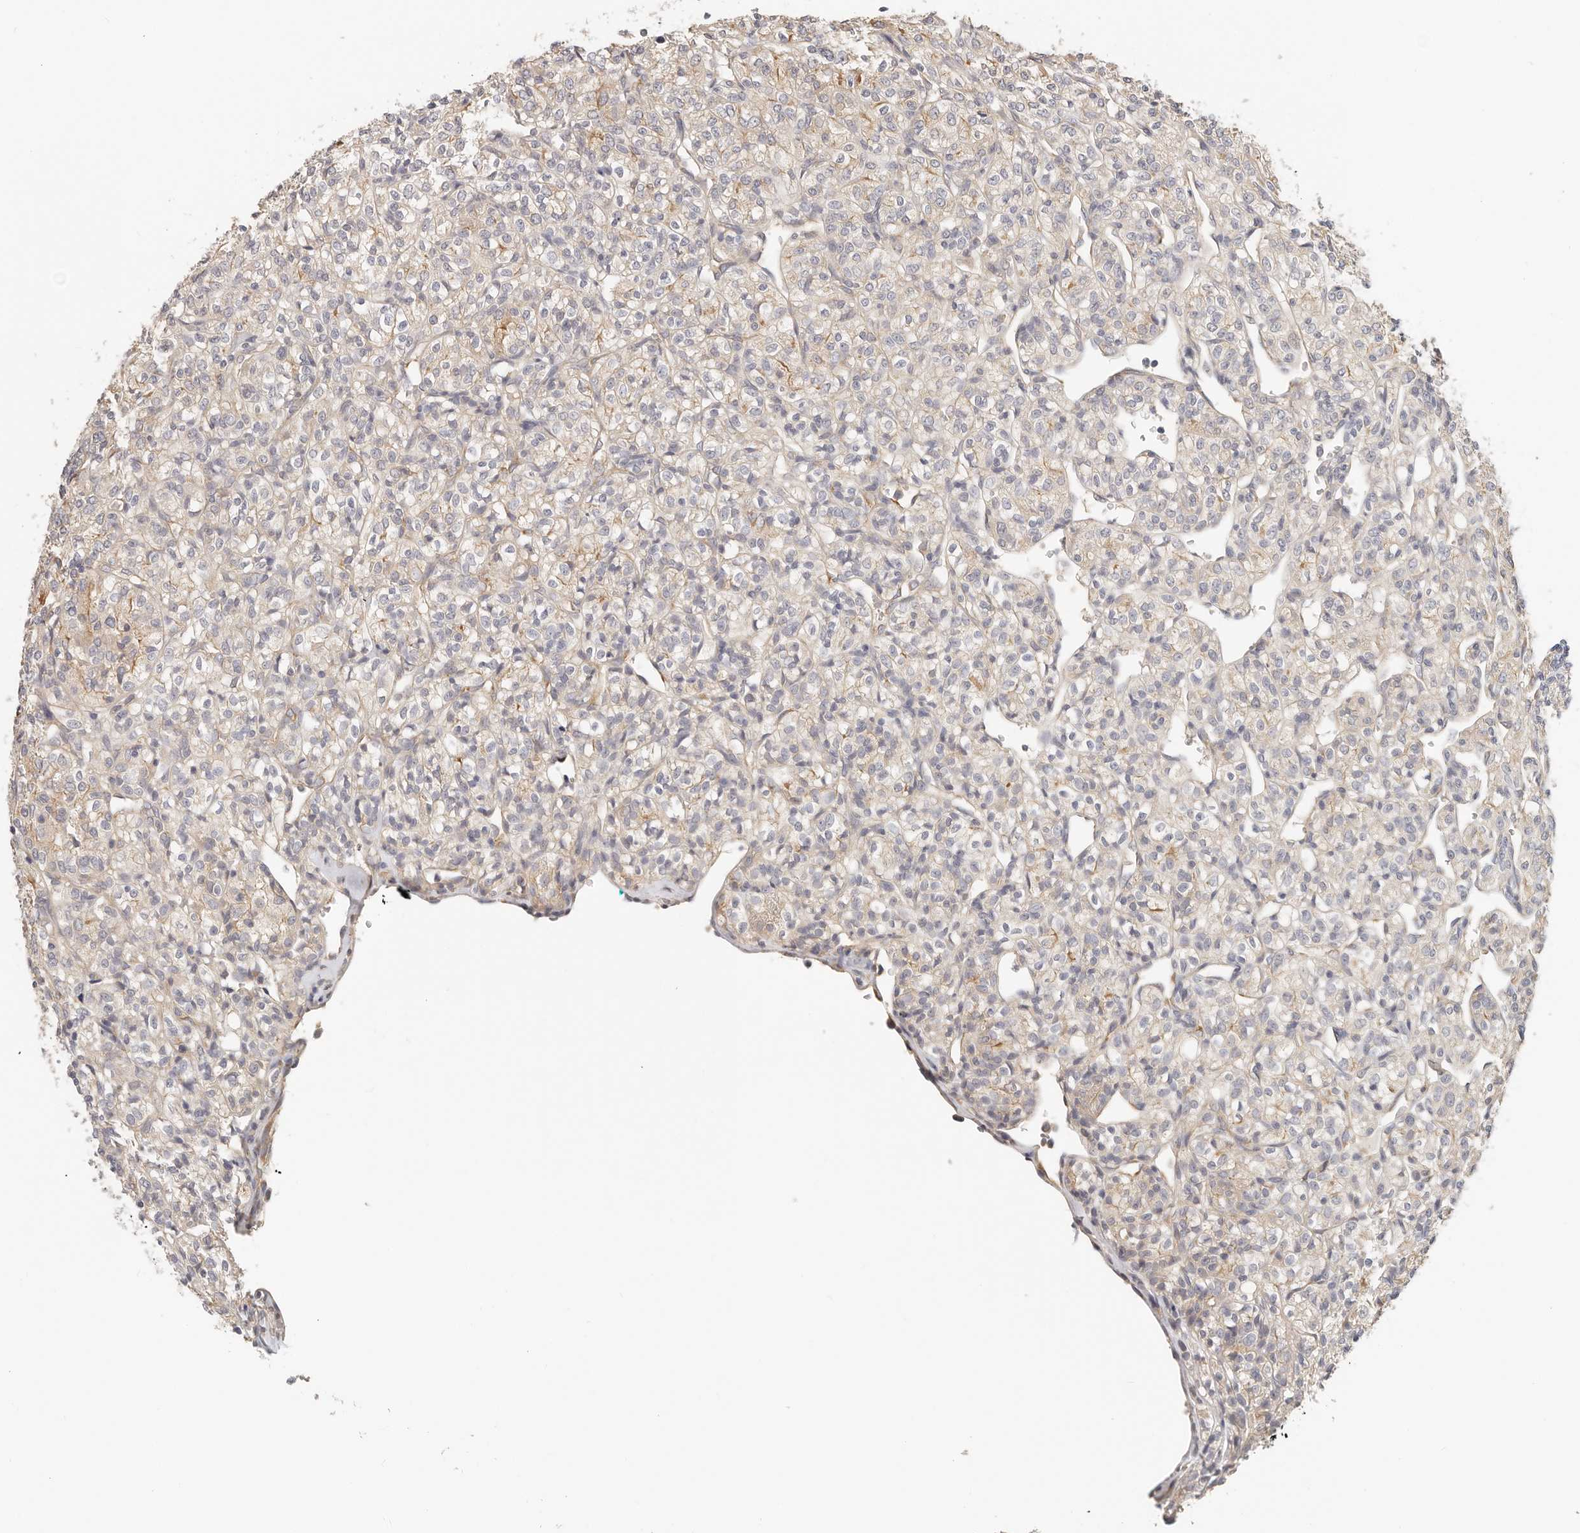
{"staining": {"intensity": "negative", "quantity": "none", "location": "none"}, "tissue": "renal cancer", "cell_type": "Tumor cells", "image_type": "cancer", "snomed": [{"axis": "morphology", "description": "Adenocarcinoma, NOS"}, {"axis": "topography", "description": "Kidney"}], "caption": "This is an immunohistochemistry (IHC) photomicrograph of human renal cancer. There is no expression in tumor cells.", "gene": "AFDN", "patient": {"sex": "male", "age": 77}}